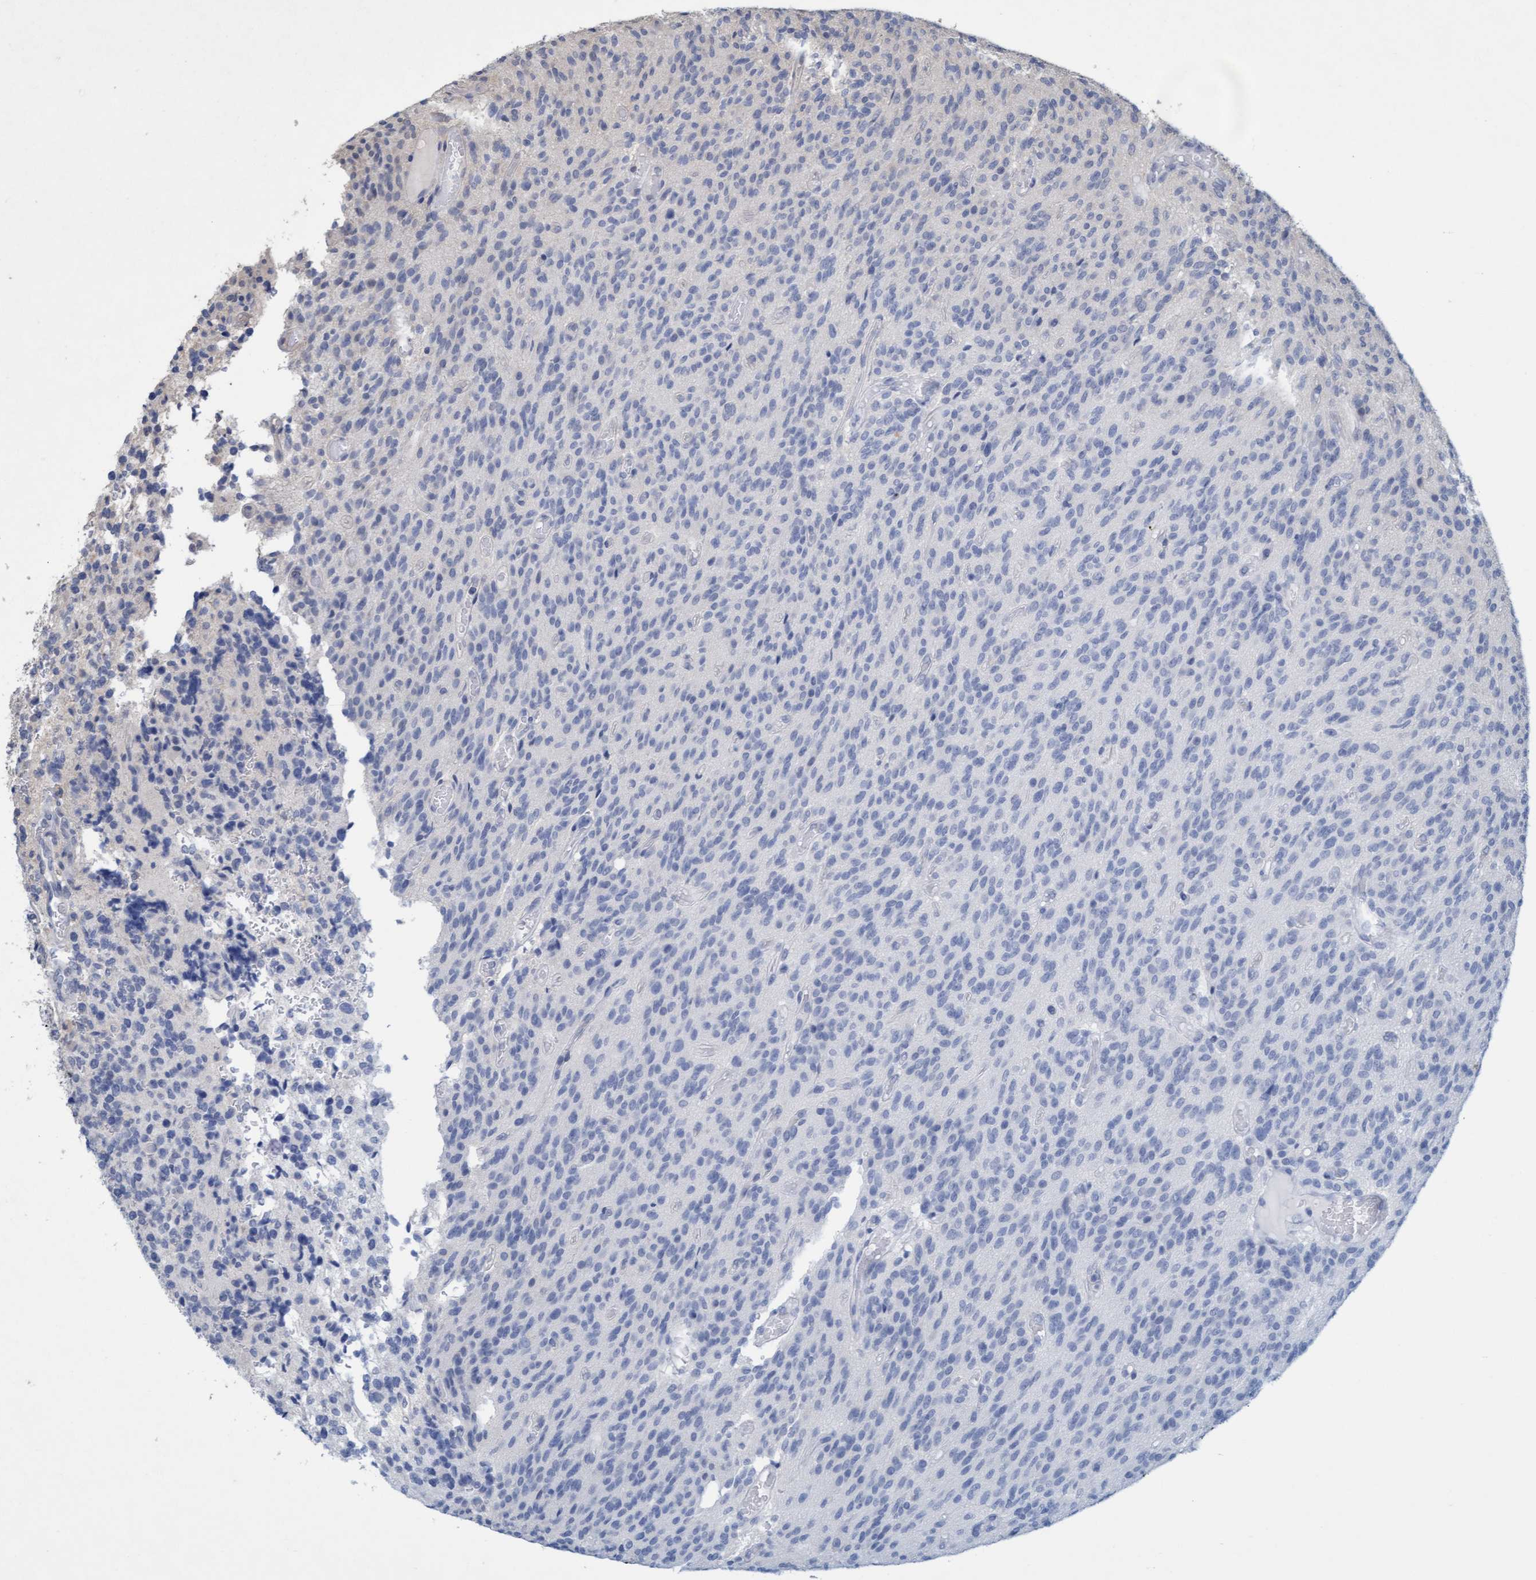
{"staining": {"intensity": "negative", "quantity": "none", "location": "none"}, "tissue": "glioma", "cell_type": "Tumor cells", "image_type": "cancer", "snomed": [{"axis": "morphology", "description": "Glioma, malignant, High grade"}, {"axis": "topography", "description": "Brain"}], "caption": "Tumor cells show no significant protein positivity in glioma.", "gene": "ZNF677", "patient": {"sex": "male", "age": 34}}